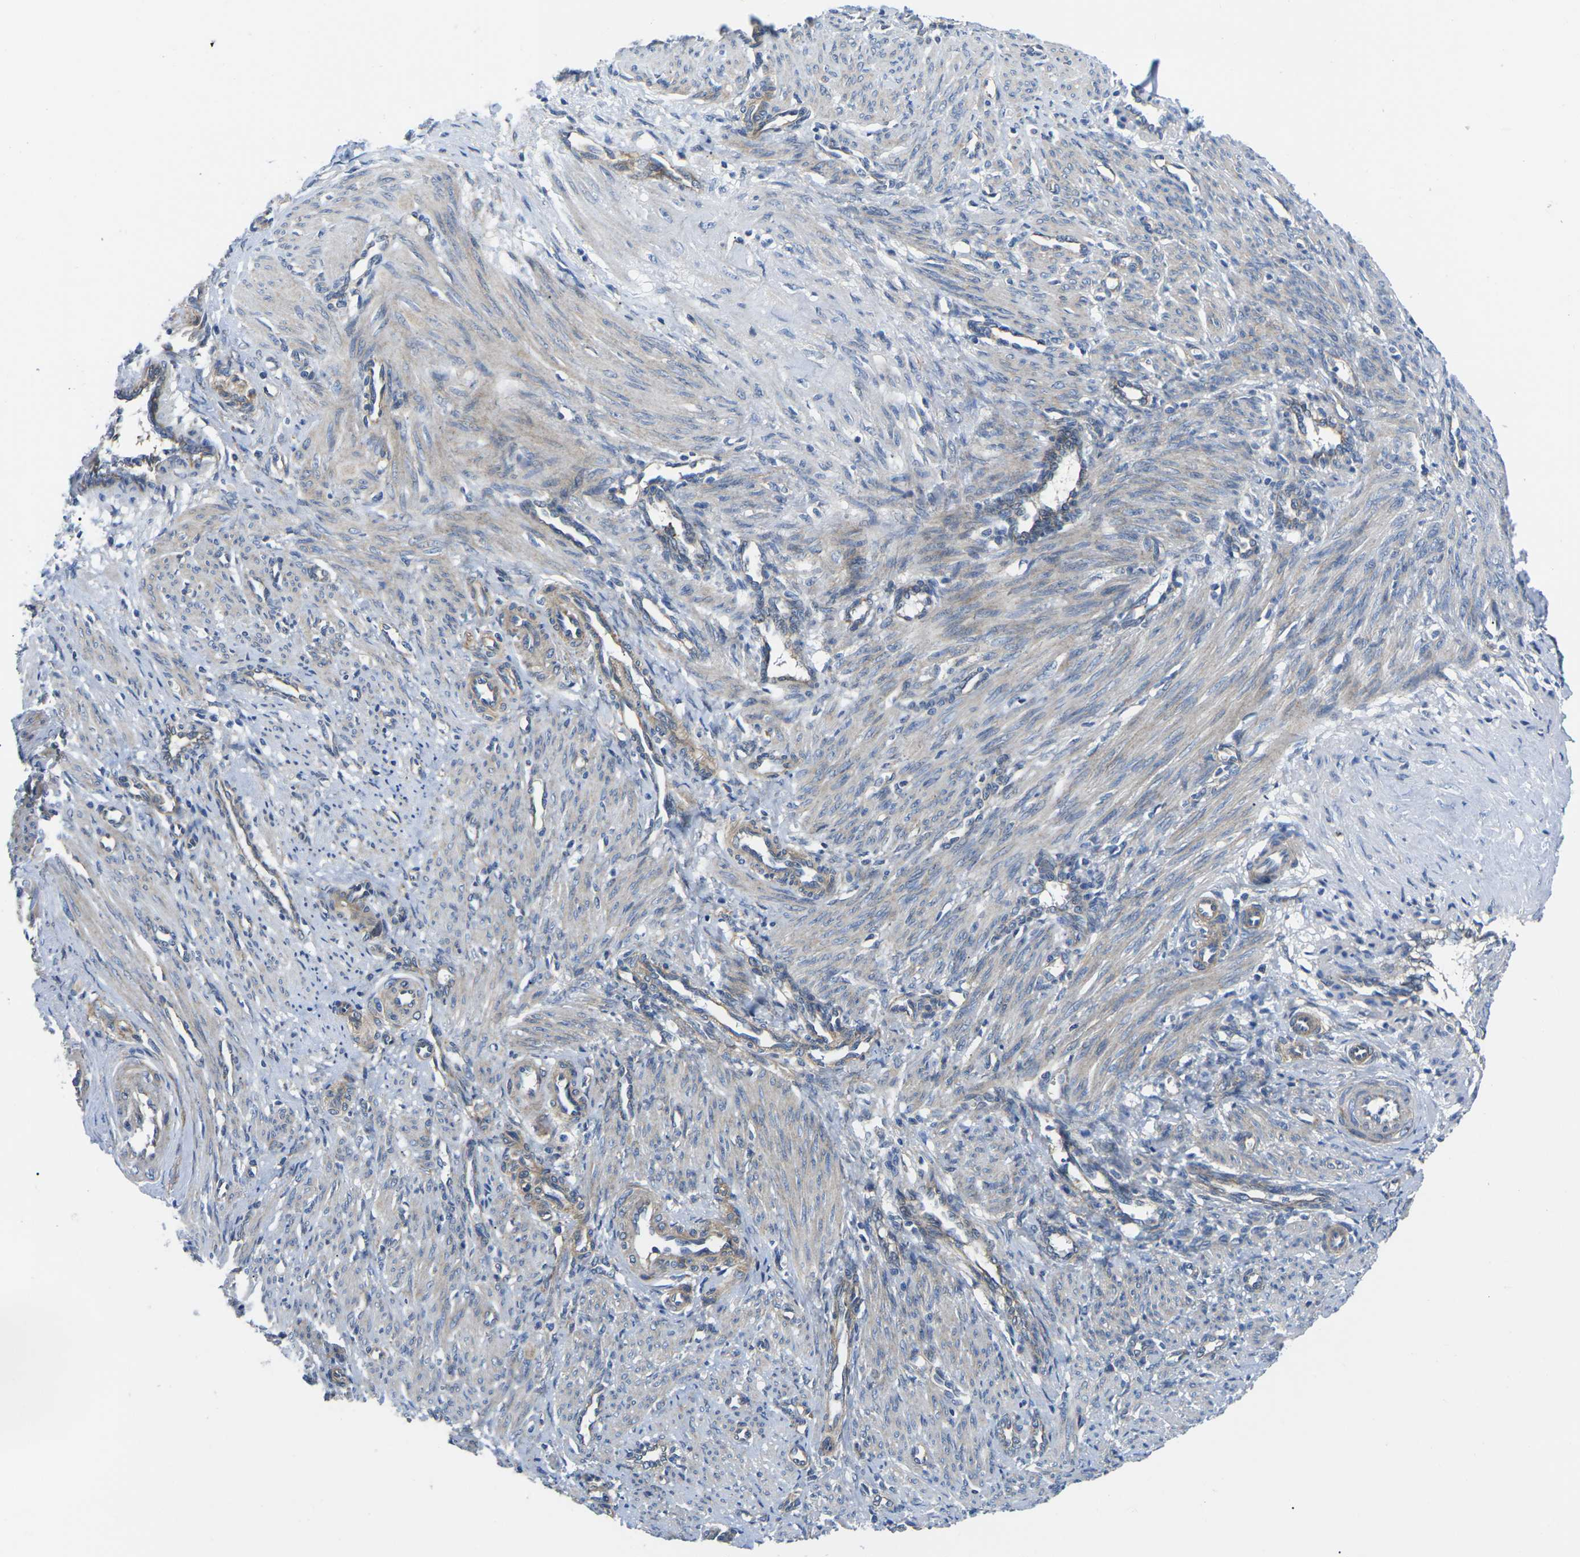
{"staining": {"intensity": "weak", "quantity": "25%-75%", "location": "cytoplasmic/membranous"}, "tissue": "smooth muscle", "cell_type": "Smooth muscle cells", "image_type": "normal", "snomed": [{"axis": "morphology", "description": "Normal tissue, NOS"}, {"axis": "topography", "description": "Endometrium"}], "caption": "Immunohistochemical staining of normal smooth muscle displays low levels of weak cytoplasmic/membranous staining in approximately 25%-75% of smooth muscle cells.", "gene": "DLG1", "patient": {"sex": "female", "age": 33}}